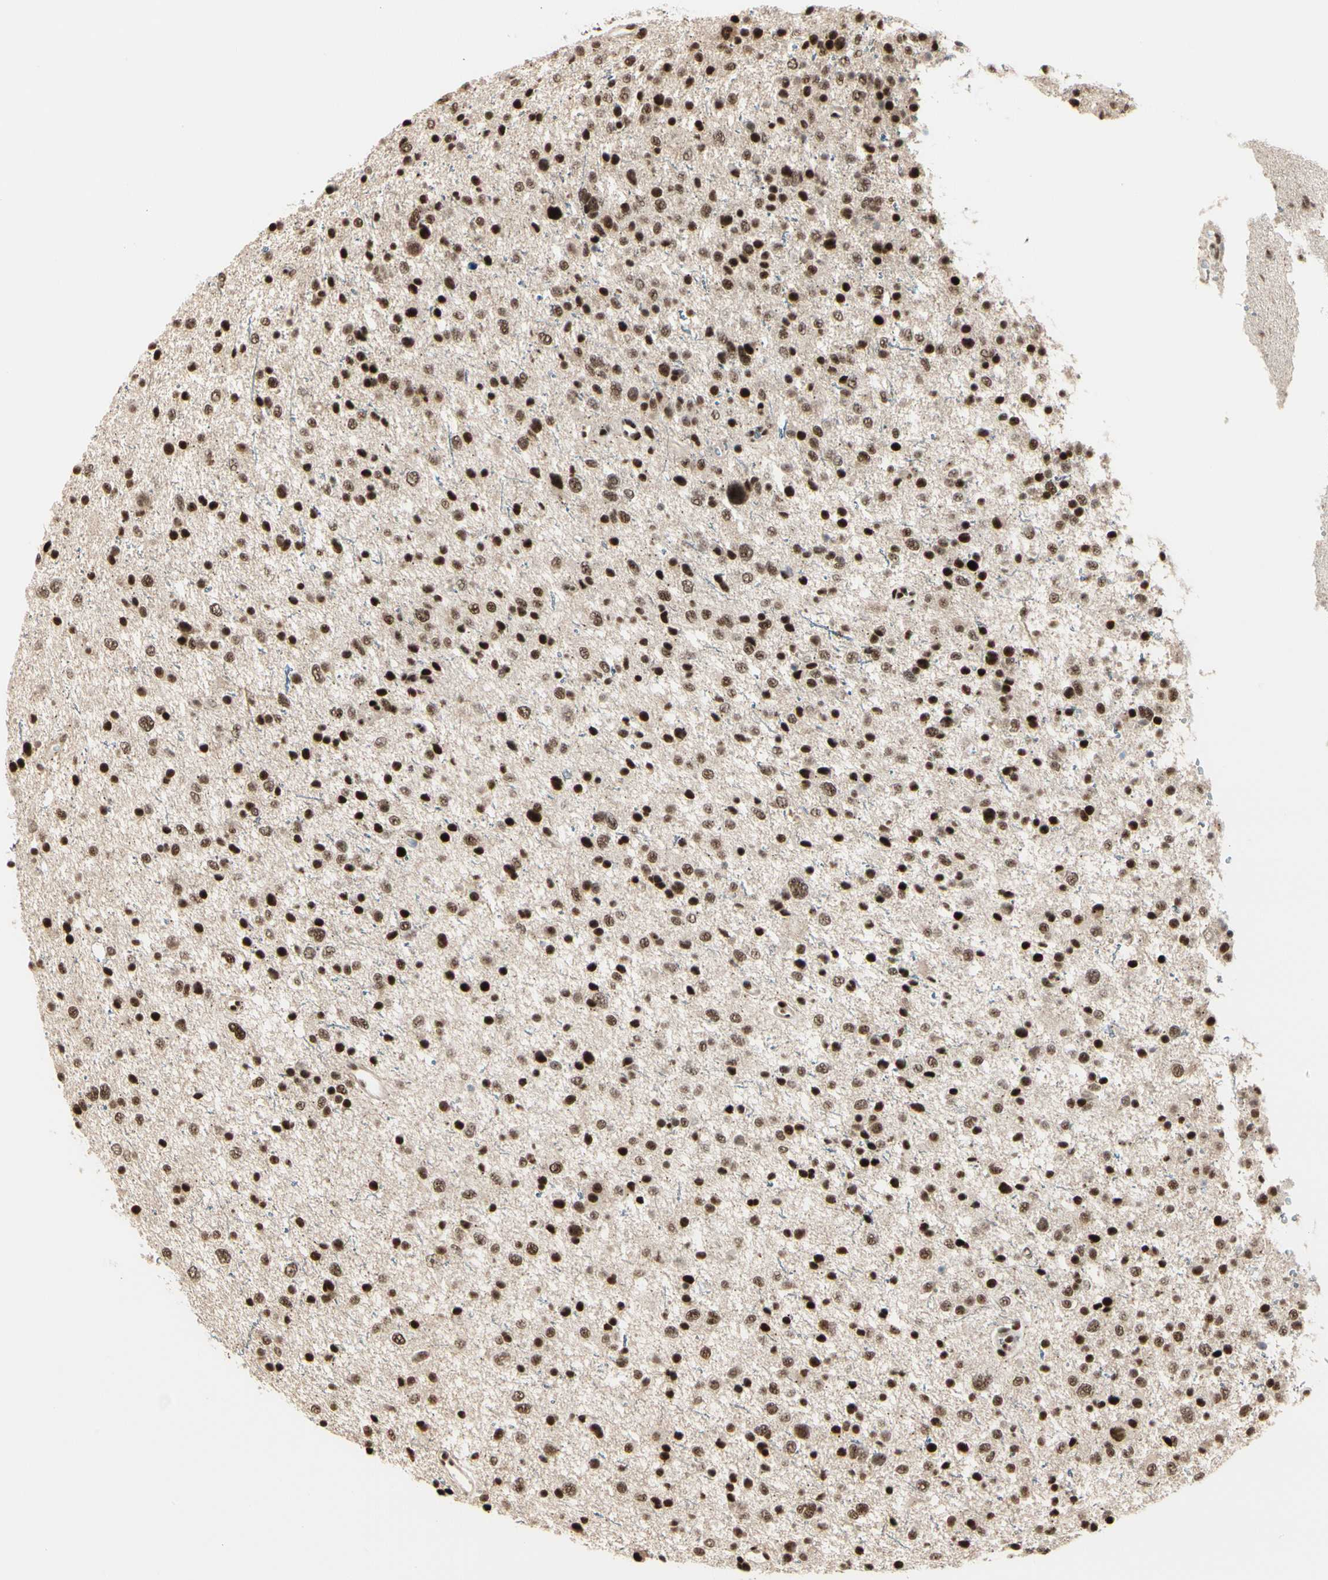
{"staining": {"intensity": "strong", "quantity": ">75%", "location": "nuclear"}, "tissue": "glioma", "cell_type": "Tumor cells", "image_type": "cancer", "snomed": [{"axis": "morphology", "description": "Glioma, malignant, Low grade"}, {"axis": "topography", "description": "Brain"}], "caption": "Protein staining by immunohistochemistry displays strong nuclear positivity in about >75% of tumor cells in glioma. (DAB (3,3'-diaminobenzidine) IHC with brightfield microscopy, high magnification).", "gene": "HEXIM1", "patient": {"sex": "female", "age": 37}}